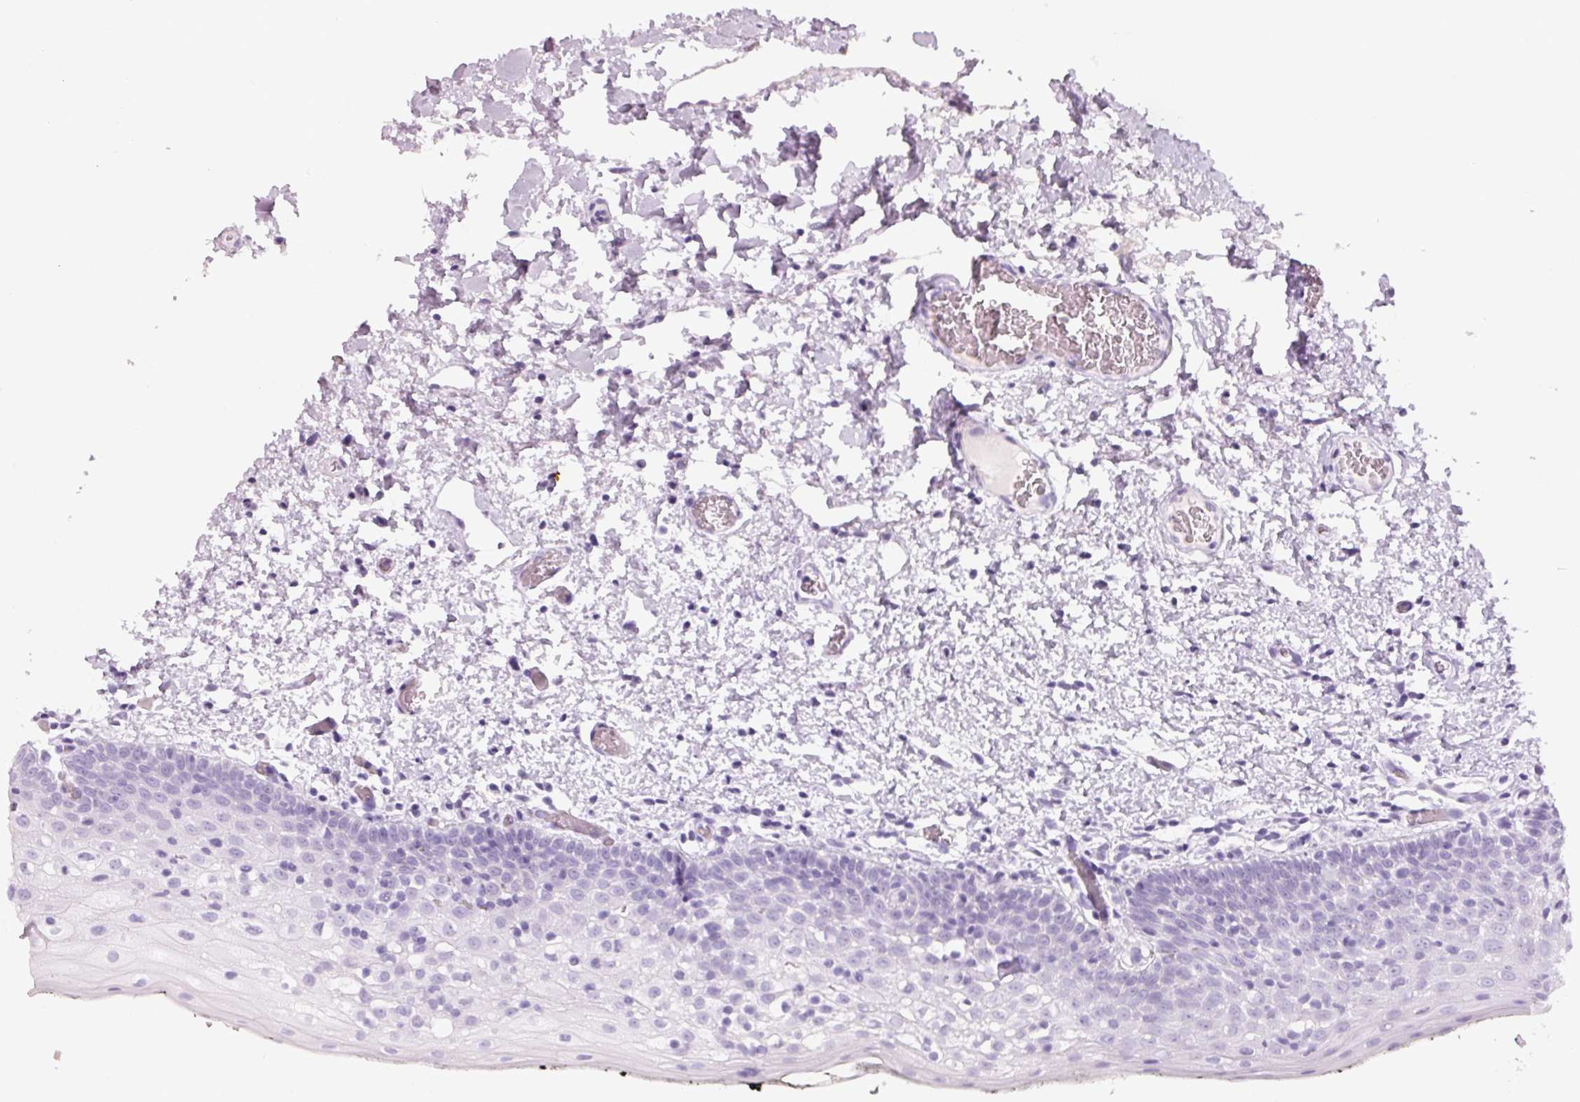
{"staining": {"intensity": "negative", "quantity": "none", "location": "none"}, "tissue": "oral mucosa", "cell_type": "Squamous epithelial cells", "image_type": "normal", "snomed": [{"axis": "morphology", "description": "Normal tissue, NOS"}, {"axis": "morphology", "description": "Squamous cell carcinoma, NOS"}, {"axis": "topography", "description": "Oral tissue"}, {"axis": "topography", "description": "Head-Neck"}], "caption": "IHC photomicrograph of benign oral mucosa: oral mucosa stained with DAB (3,3'-diaminobenzidine) reveals no significant protein positivity in squamous epithelial cells.", "gene": "ADAM20", "patient": {"sex": "male", "age": 69}}